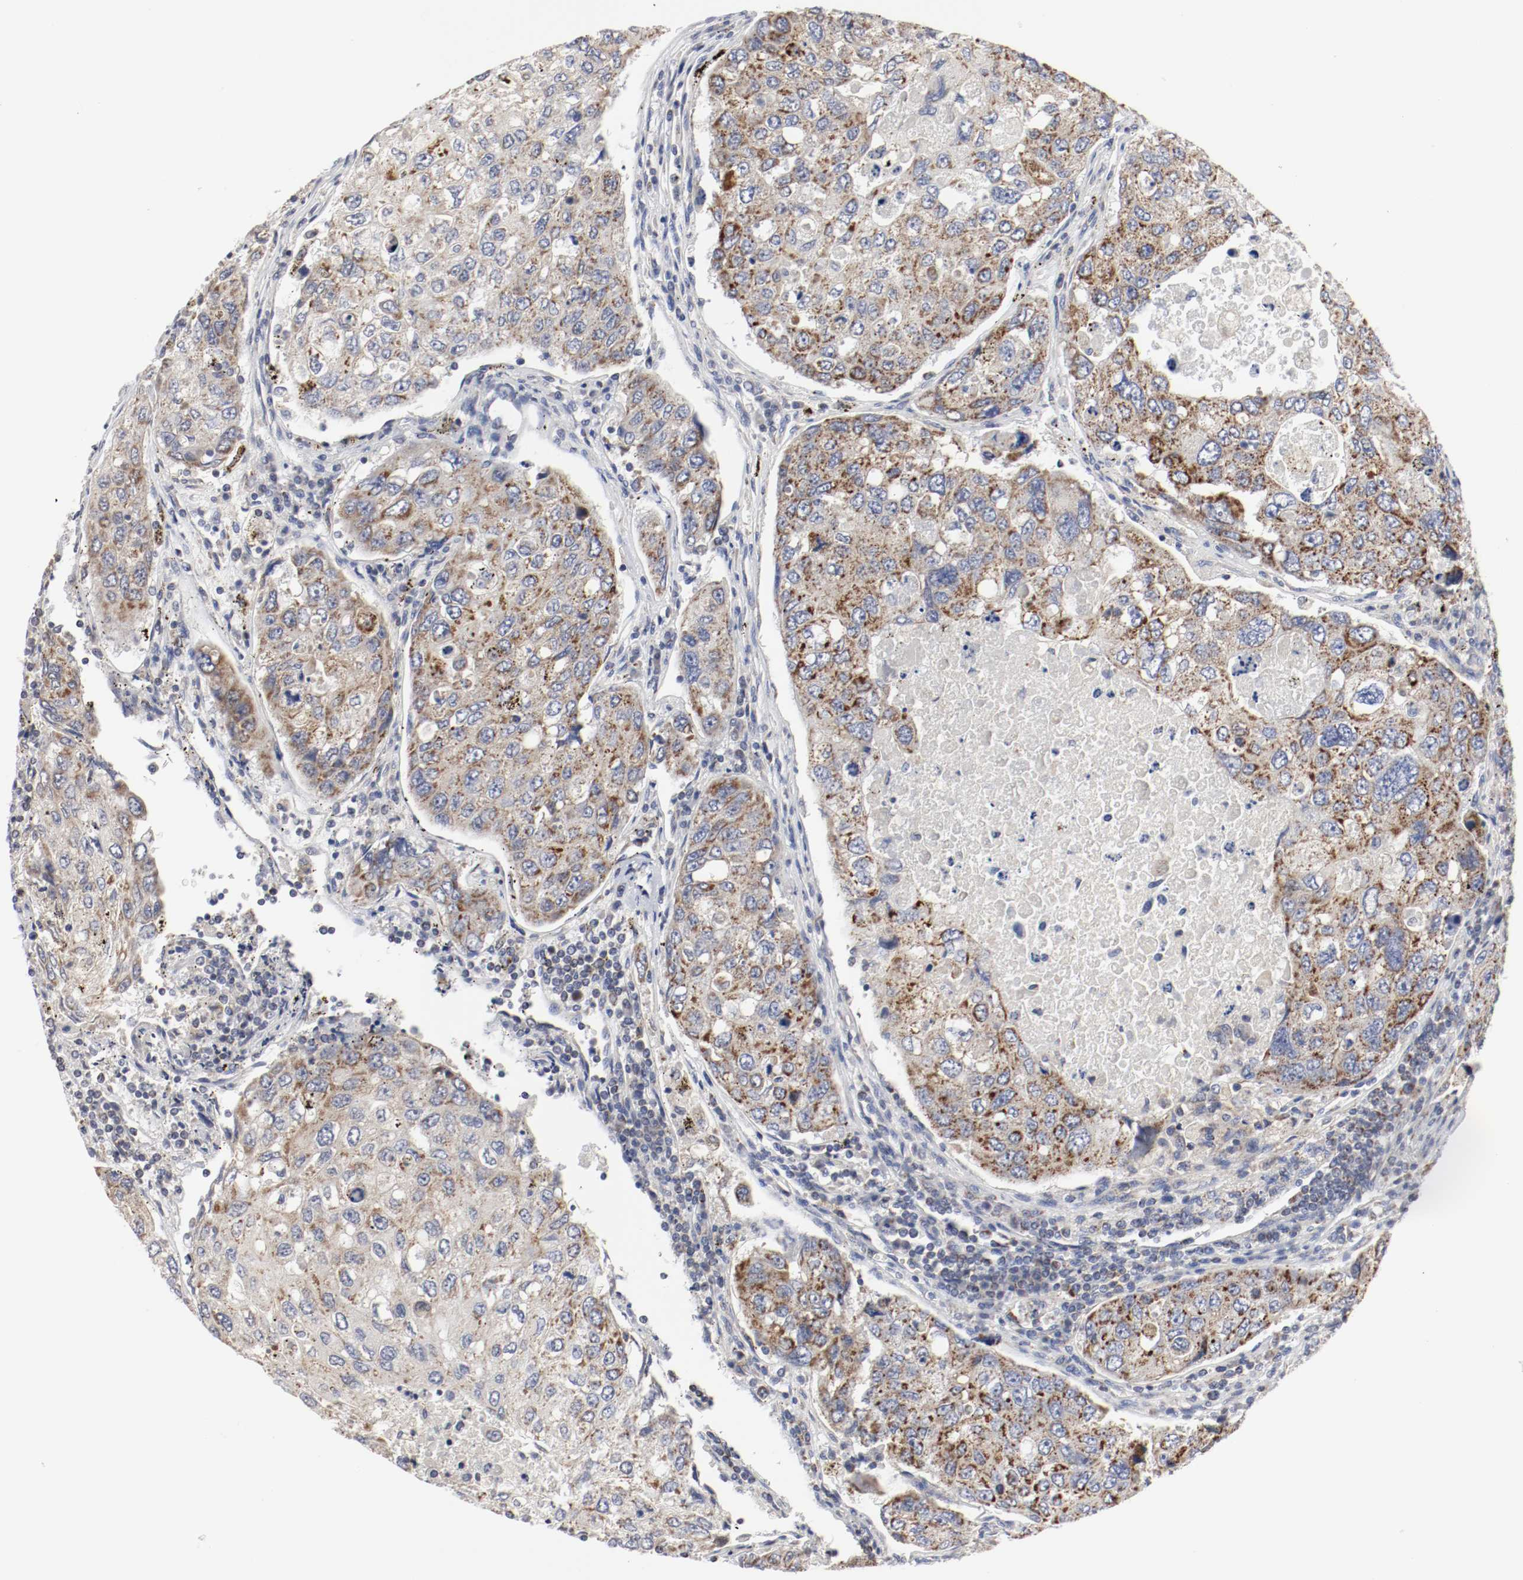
{"staining": {"intensity": "strong", "quantity": ">75%", "location": "cytoplasmic/membranous"}, "tissue": "urothelial cancer", "cell_type": "Tumor cells", "image_type": "cancer", "snomed": [{"axis": "morphology", "description": "Urothelial carcinoma, High grade"}, {"axis": "topography", "description": "Lymph node"}, {"axis": "topography", "description": "Urinary bladder"}], "caption": "About >75% of tumor cells in human urothelial carcinoma (high-grade) demonstrate strong cytoplasmic/membranous protein expression as visualized by brown immunohistochemical staining.", "gene": "AFG3L2", "patient": {"sex": "male", "age": 51}}